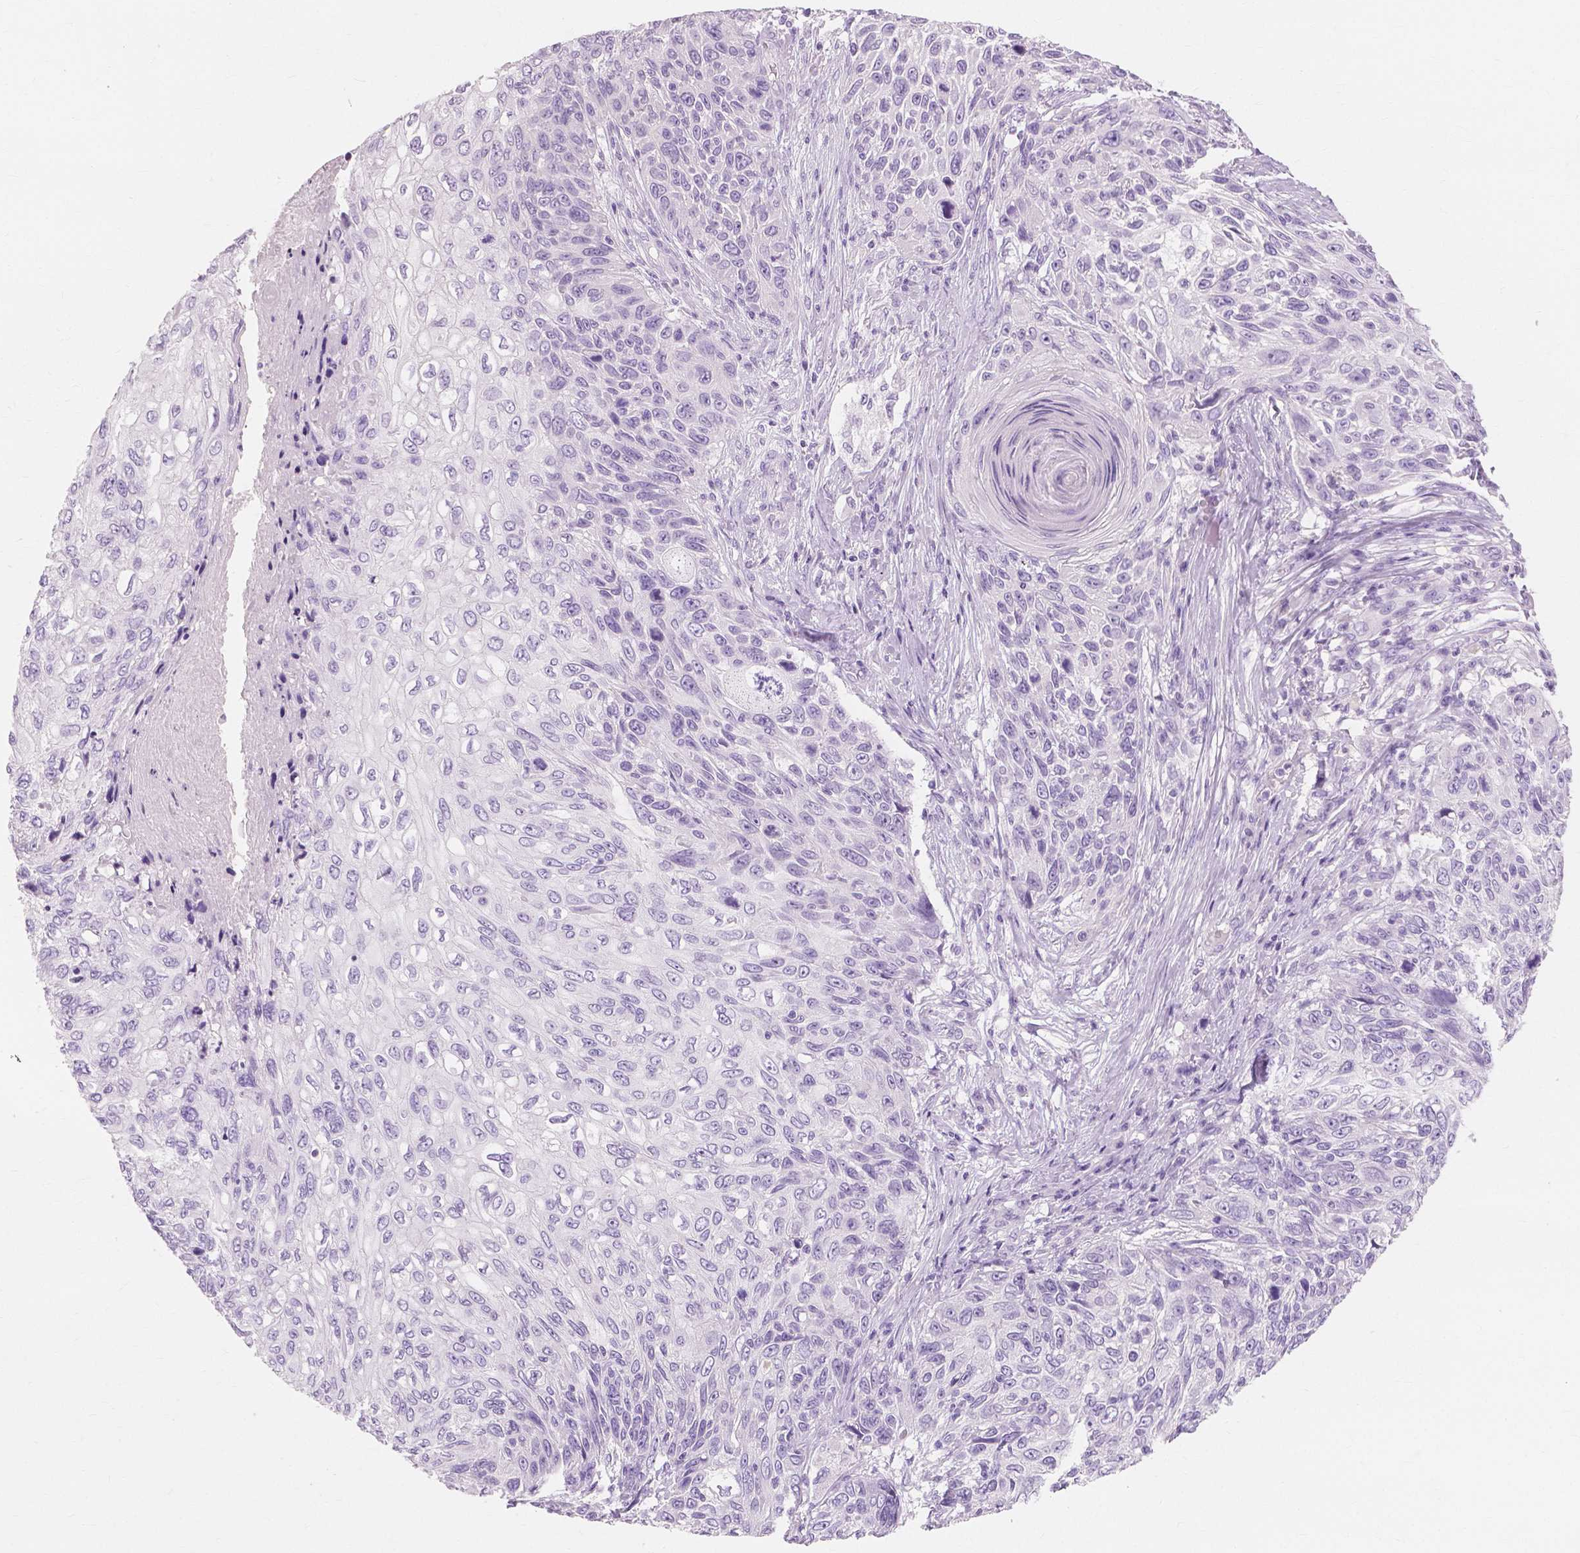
{"staining": {"intensity": "negative", "quantity": "none", "location": "none"}, "tissue": "skin cancer", "cell_type": "Tumor cells", "image_type": "cancer", "snomed": [{"axis": "morphology", "description": "Squamous cell carcinoma, NOS"}, {"axis": "topography", "description": "Skin"}], "caption": "High magnification brightfield microscopy of skin squamous cell carcinoma stained with DAB (3,3'-diaminobenzidine) (brown) and counterstained with hematoxylin (blue): tumor cells show no significant expression.", "gene": "MUC12", "patient": {"sex": "male", "age": 92}}